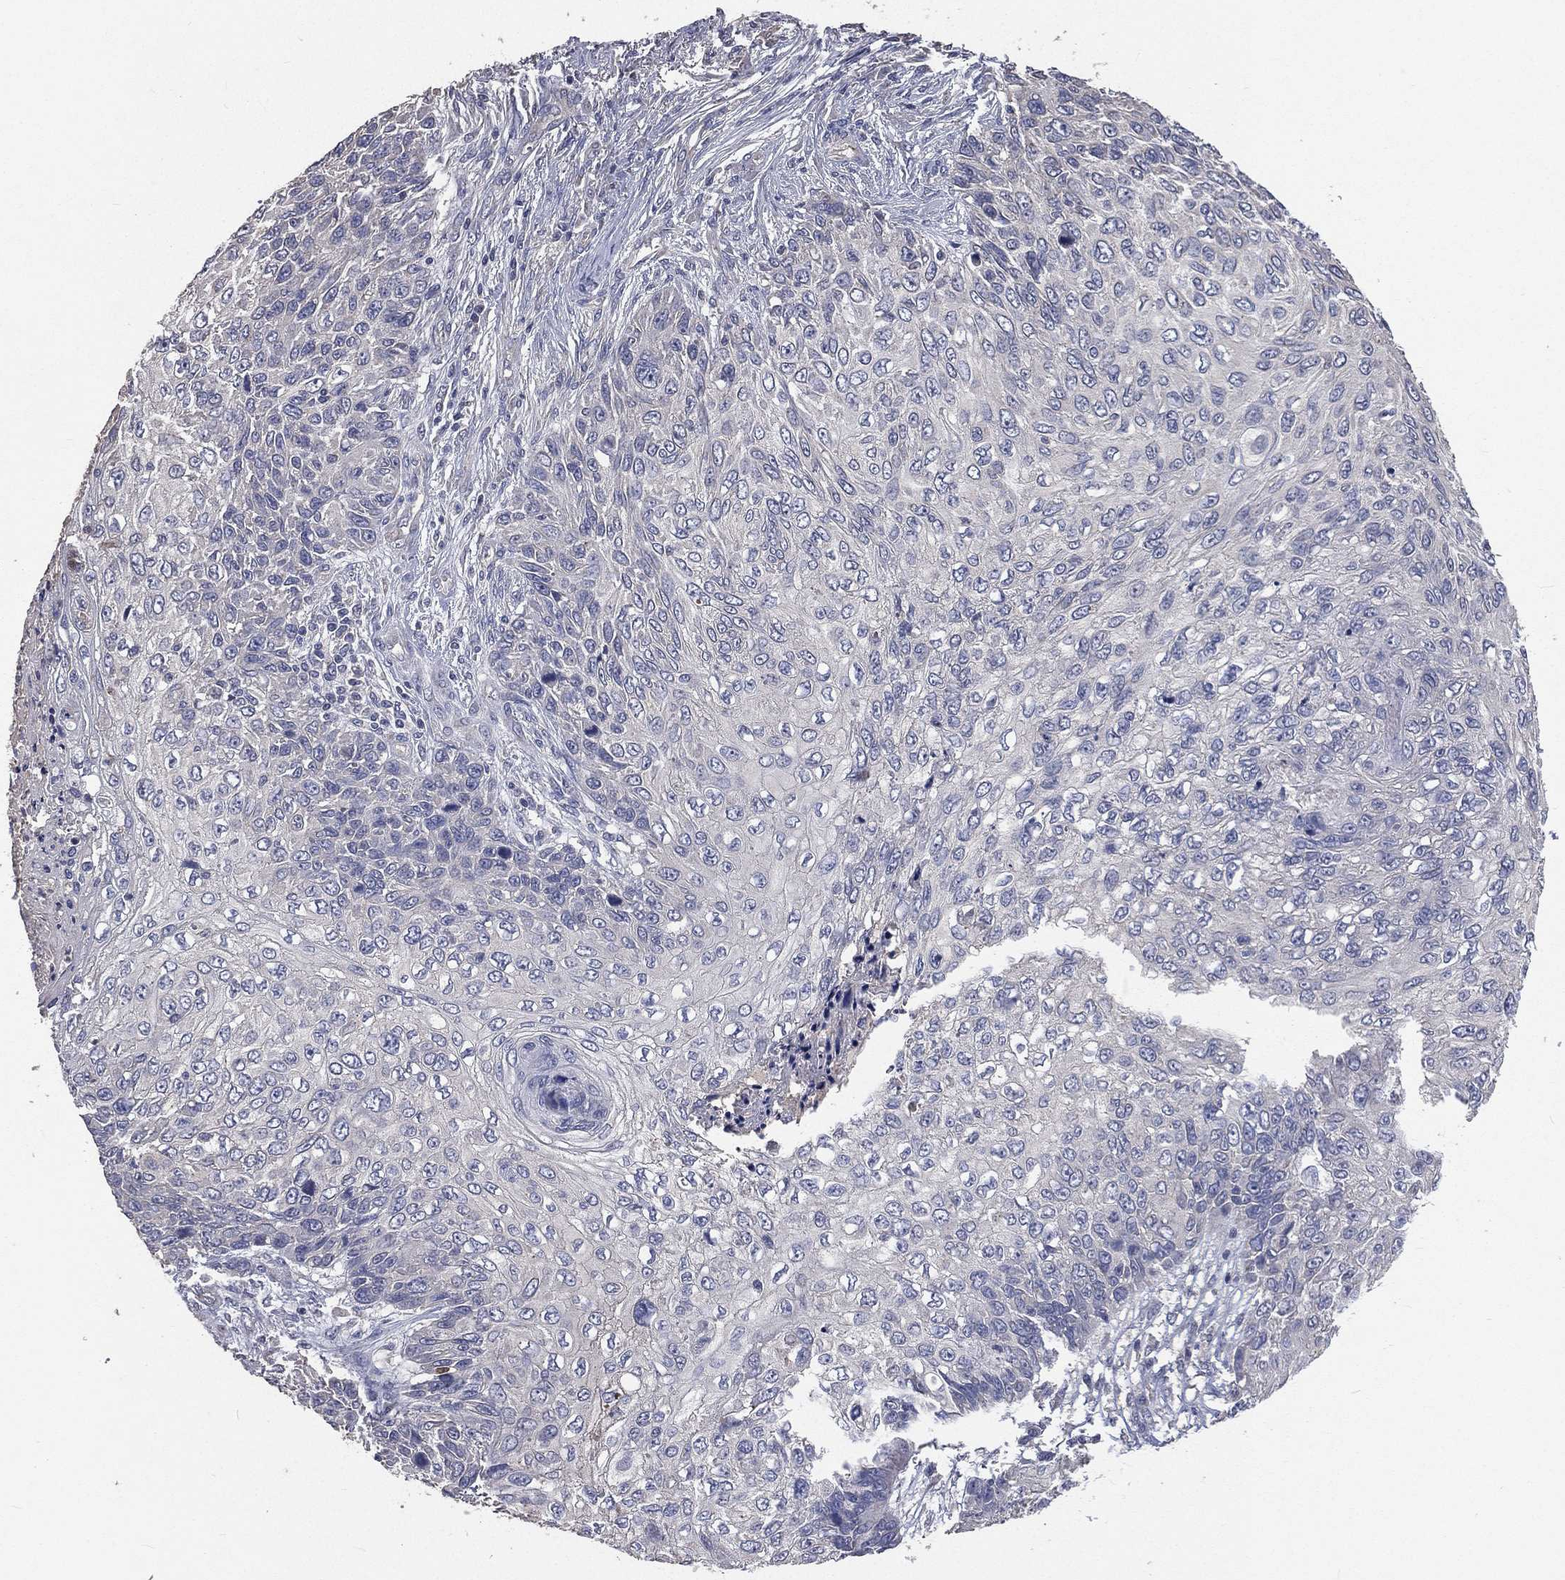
{"staining": {"intensity": "negative", "quantity": "none", "location": "none"}, "tissue": "skin cancer", "cell_type": "Tumor cells", "image_type": "cancer", "snomed": [{"axis": "morphology", "description": "Squamous cell carcinoma, NOS"}, {"axis": "topography", "description": "Skin"}], "caption": "Histopathology image shows no protein staining in tumor cells of squamous cell carcinoma (skin) tissue.", "gene": "CROCC", "patient": {"sex": "male", "age": 92}}